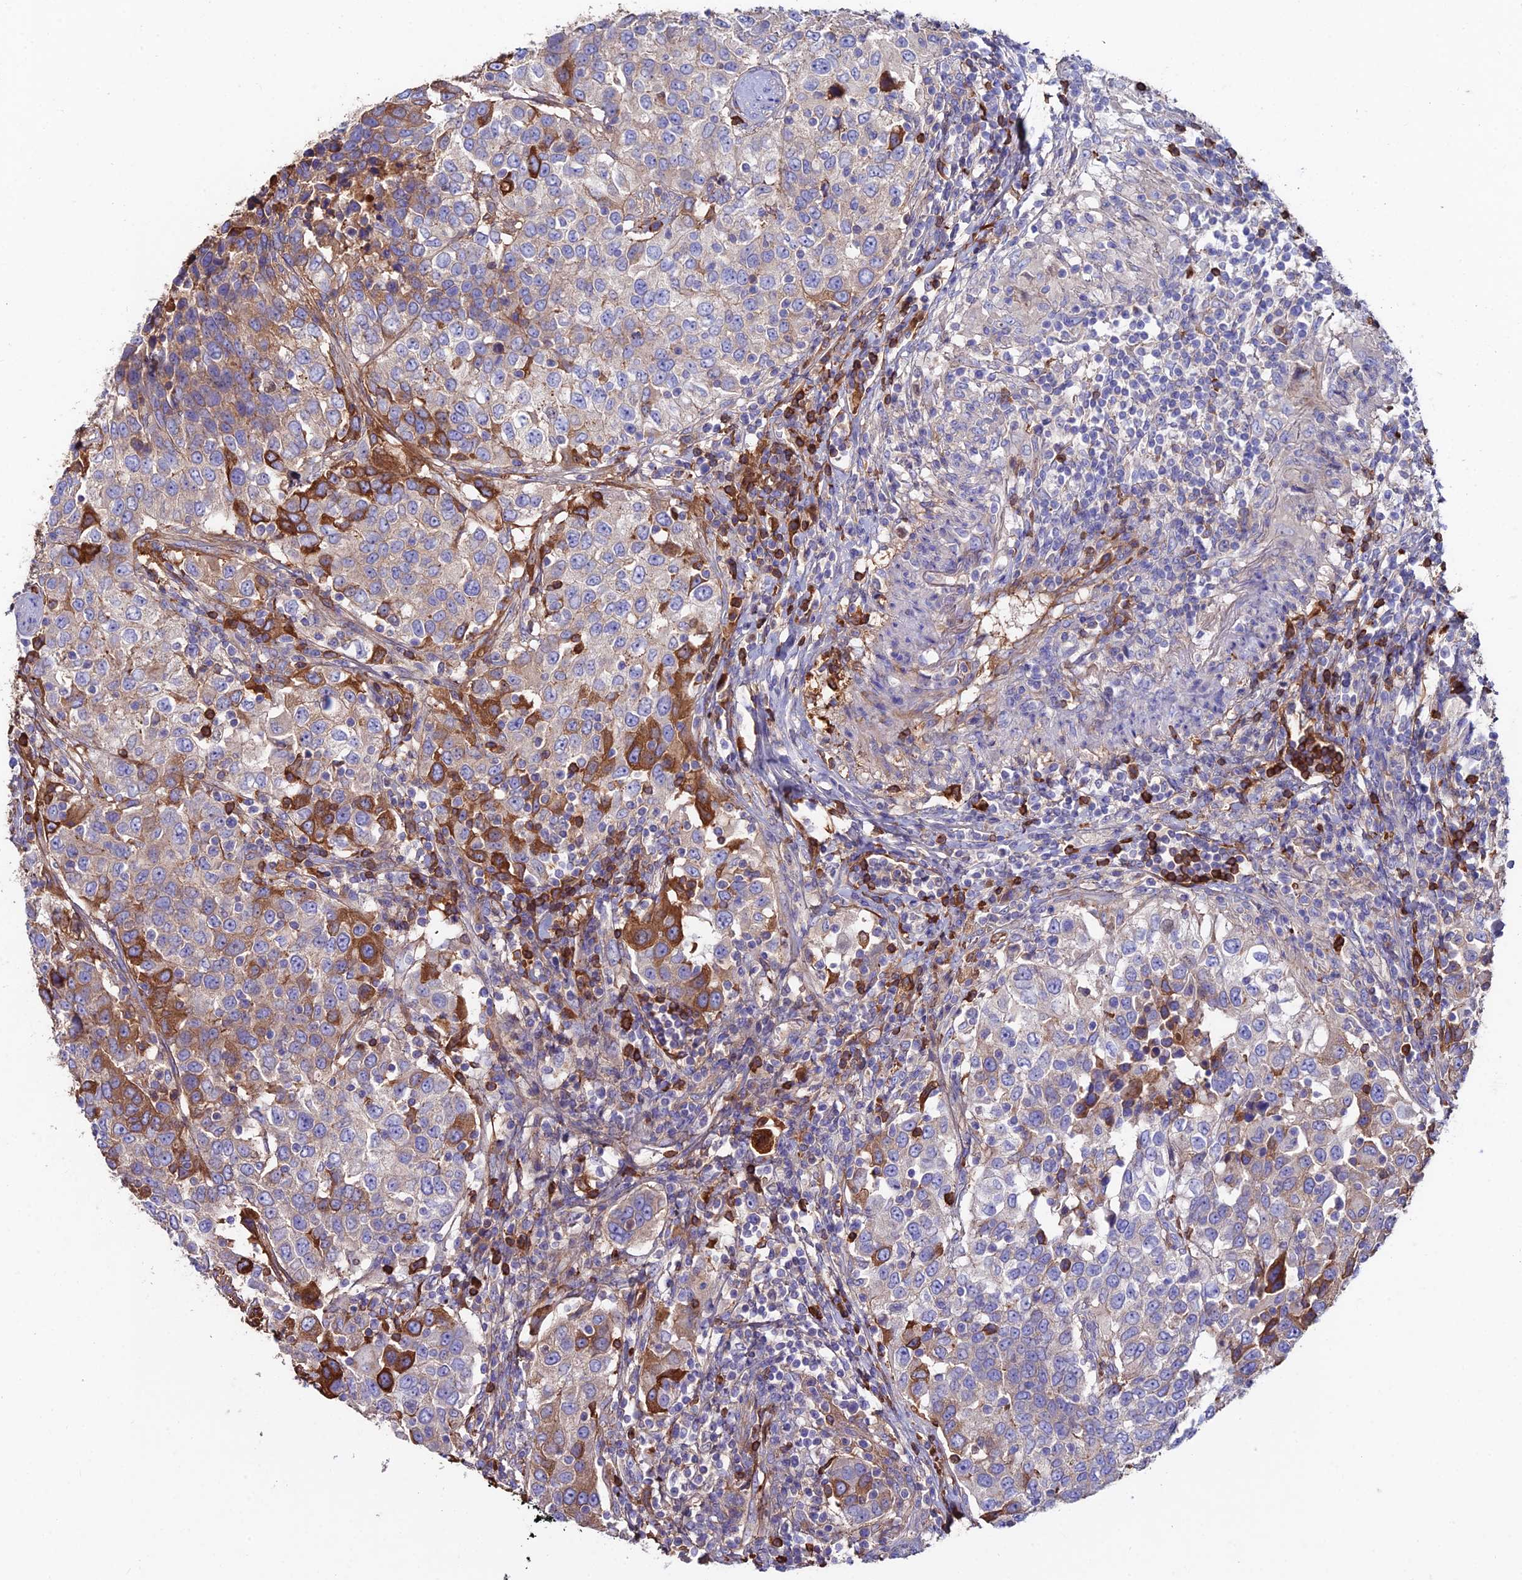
{"staining": {"intensity": "strong", "quantity": "<25%", "location": "cytoplasmic/membranous"}, "tissue": "urothelial cancer", "cell_type": "Tumor cells", "image_type": "cancer", "snomed": [{"axis": "morphology", "description": "Urothelial carcinoma, High grade"}, {"axis": "topography", "description": "Urinary bladder"}], "caption": "This micrograph shows IHC staining of urothelial cancer, with medium strong cytoplasmic/membranous staining in approximately <25% of tumor cells.", "gene": "SLC25A16", "patient": {"sex": "female", "age": 80}}